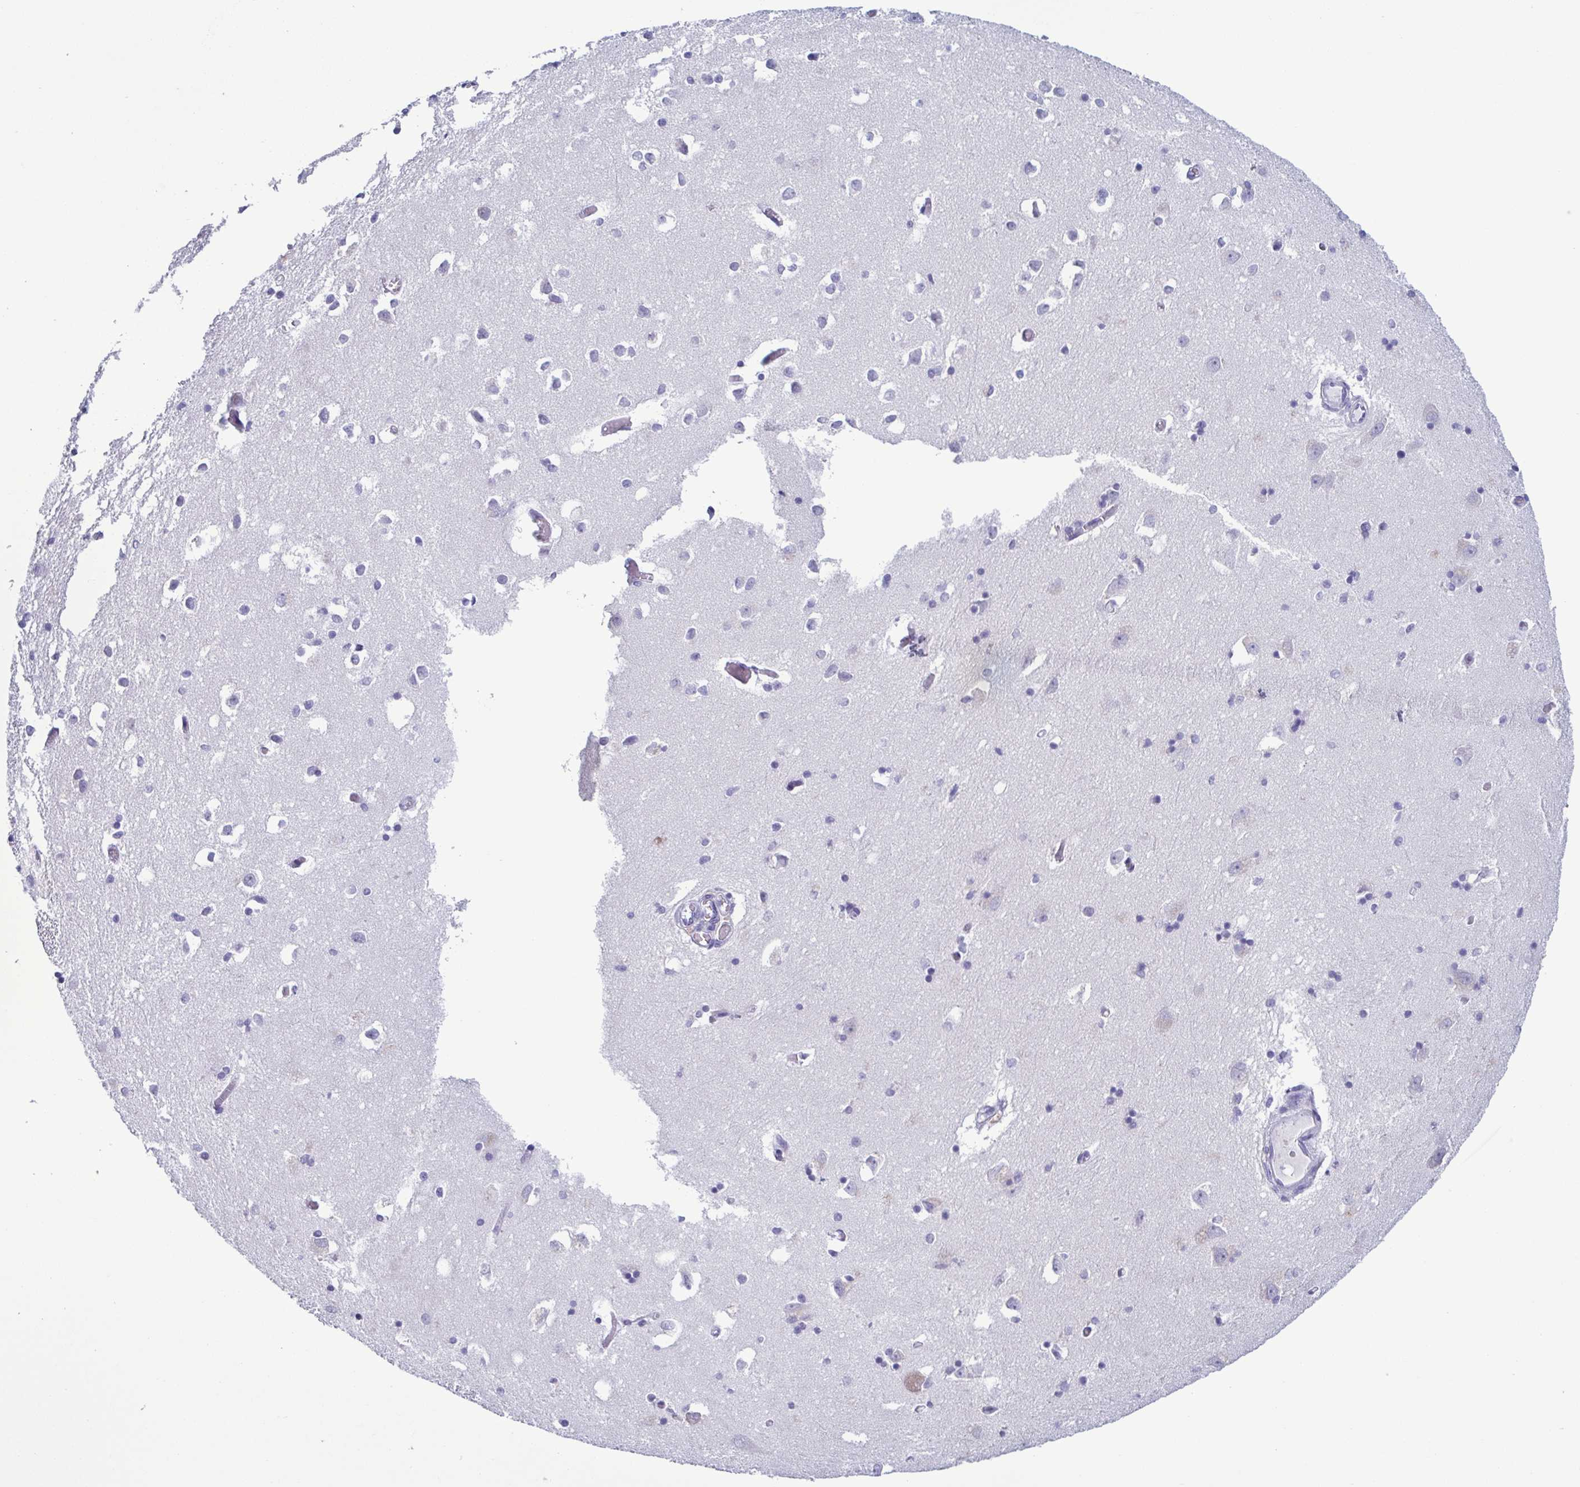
{"staining": {"intensity": "negative", "quantity": "none", "location": "none"}, "tissue": "caudate", "cell_type": "Glial cells", "image_type": "normal", "snomed": [{"axis": "morphology", "description": "Normal tissue, NOS"}, {"axis": "topography", "description": "Lateral ventricle wall"}, {"axis": "topography", "description": "Hippocampus"}], "caption": "Immunohistochemistry image of unremarkable human caudate stained for a protein (brown), which displays no positivity in glial cells. (Immunohistochemistry (ihc), brightfield microscopy, high magnification).", "gene": "INAFM1", "patient": {"sex": "female", "age": 63}}